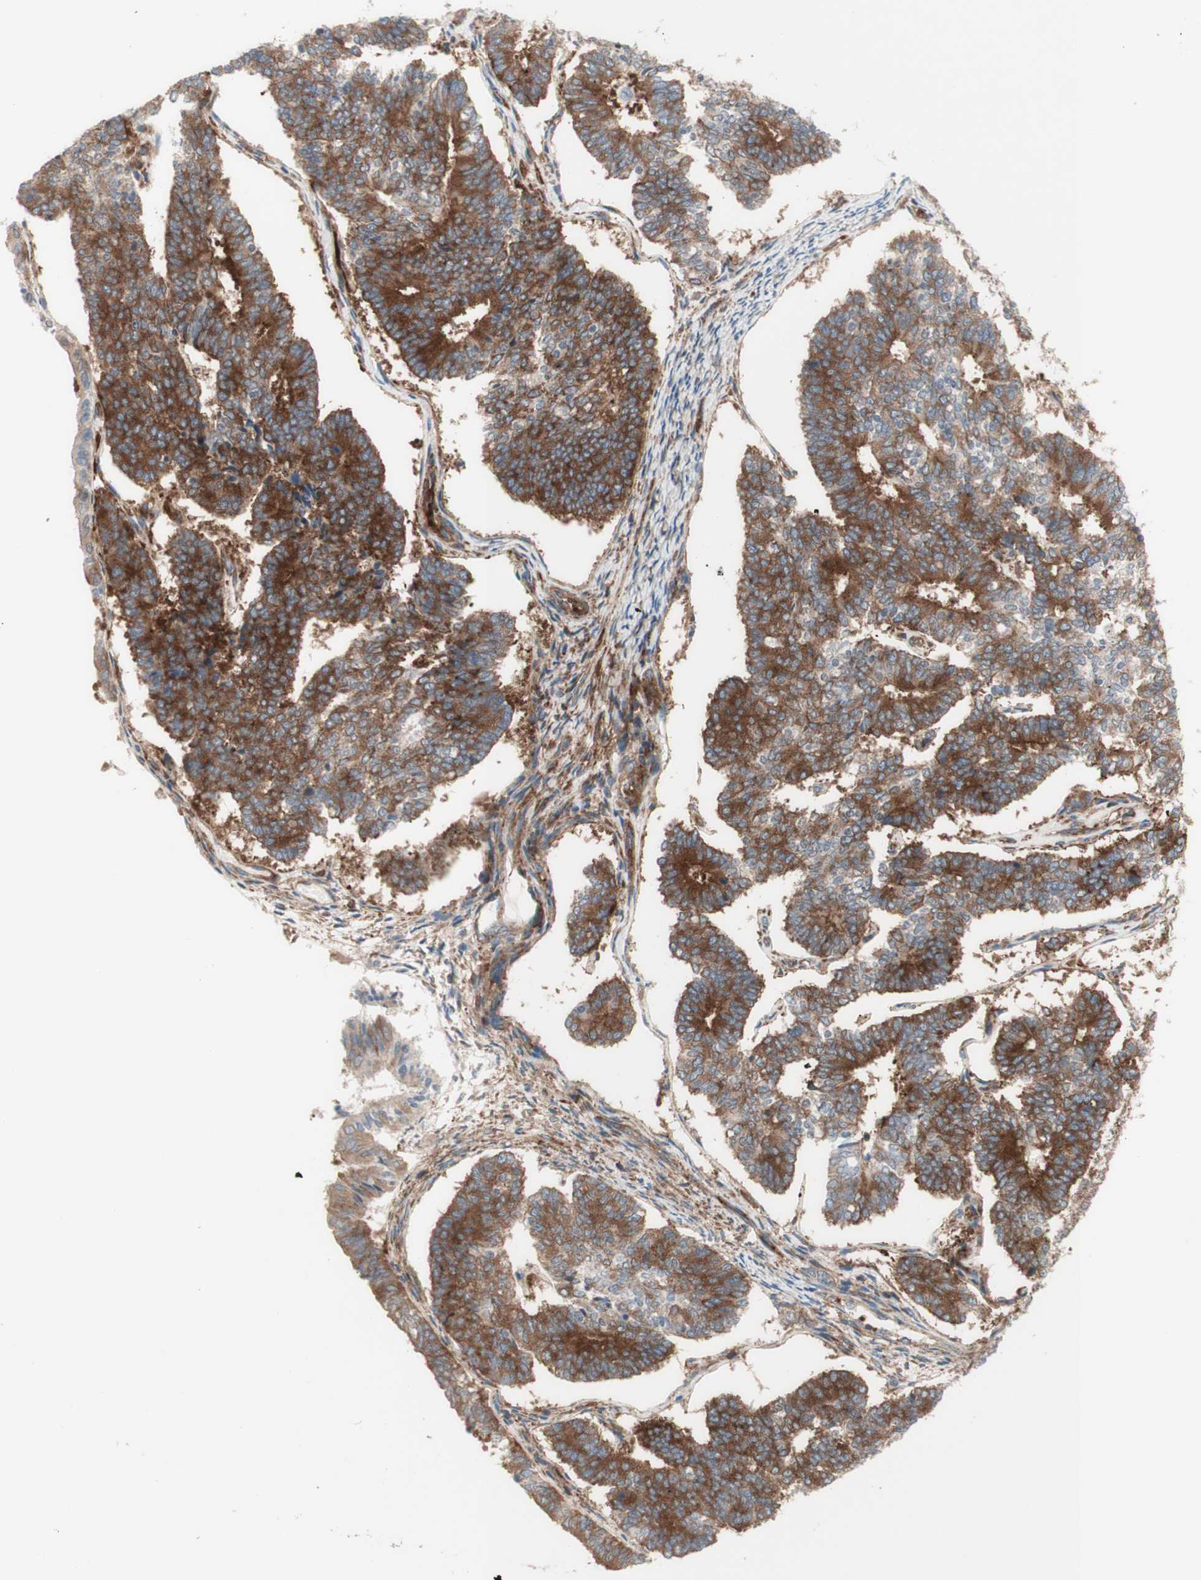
{"staining": {"intensity": "moderate", "quantity": ">75%", "location": "cytoplasmic/membranous"}, "tissue": "endometrial cancer", "cell_type": "Tumor cells", "image_type": "cancer", "snomed": [{"axis": "morphology", "description": "Adenocarcinoma, NOS"}, {"axis": "topography", "description": "Endometrium"}], "caption": "Protein positivity by IHC reveals moderate cytoplasmic/membranous positivity in approximately >75% of tumor cells in adenocarcinoma (endometrial).", "gene": "CCN4", "patient": {"sex": "female", "age": 70}}